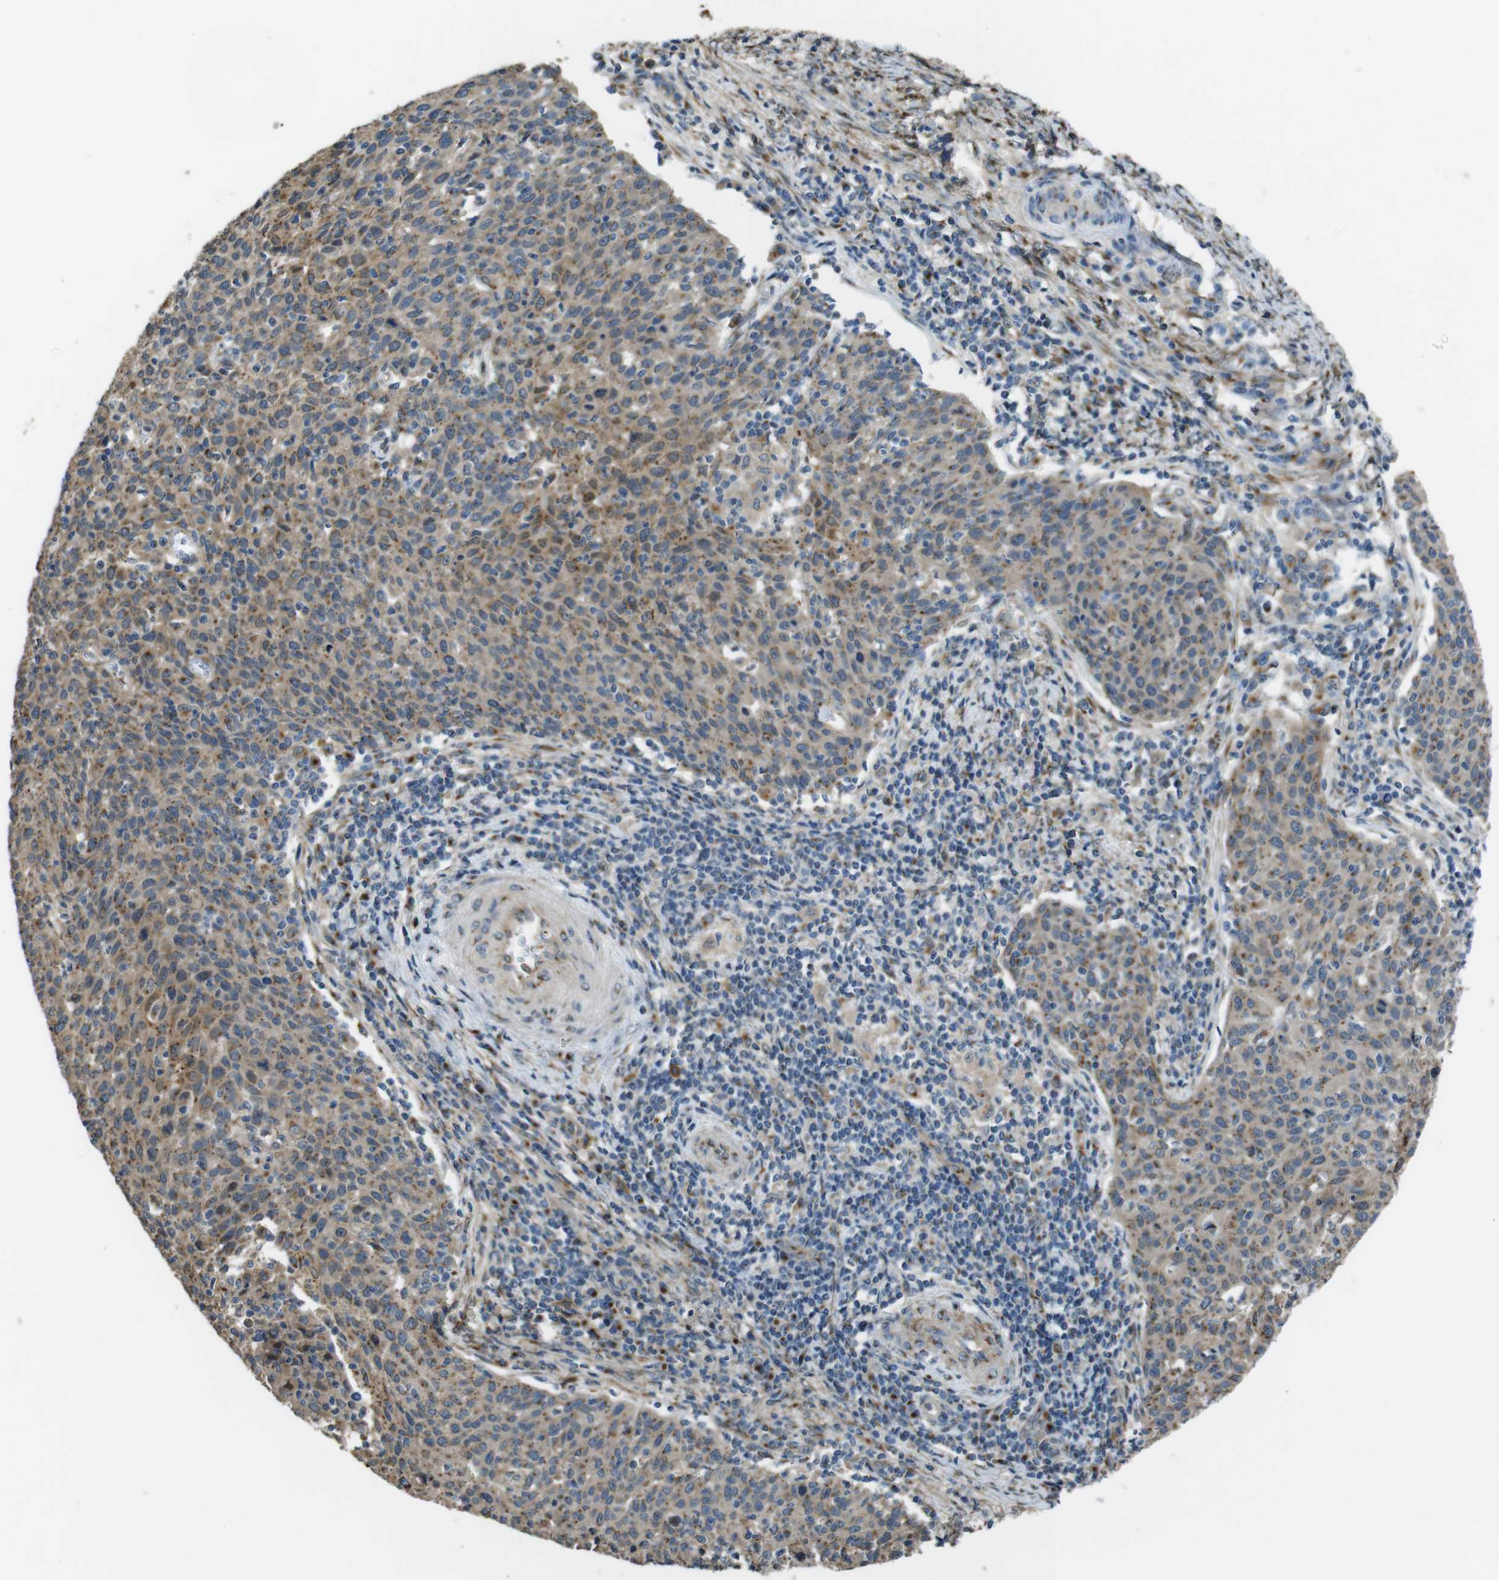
{"staining": {"intensity": "moderate", "quantity": ">75%", "location": "cytoplasmic/membranous"}, "tissue": "cervical cancer", "cell_type": "Tumor cells", "image_type": "cancer", "snomed": [{"axis": "morphology", "description": "Squamous cell carcinoma, NOS"}, {"axis": "topography", "description": "Cervix"}], "caption": "Protein analysis of cervical cancer (squamous cell carcinoma) tissue reveals moderate cytoplasmic/membranous expression in approximately >75% of tumor cells.", "gene": "RAB6A", "patient": {"sex": "female", "age": 38}}